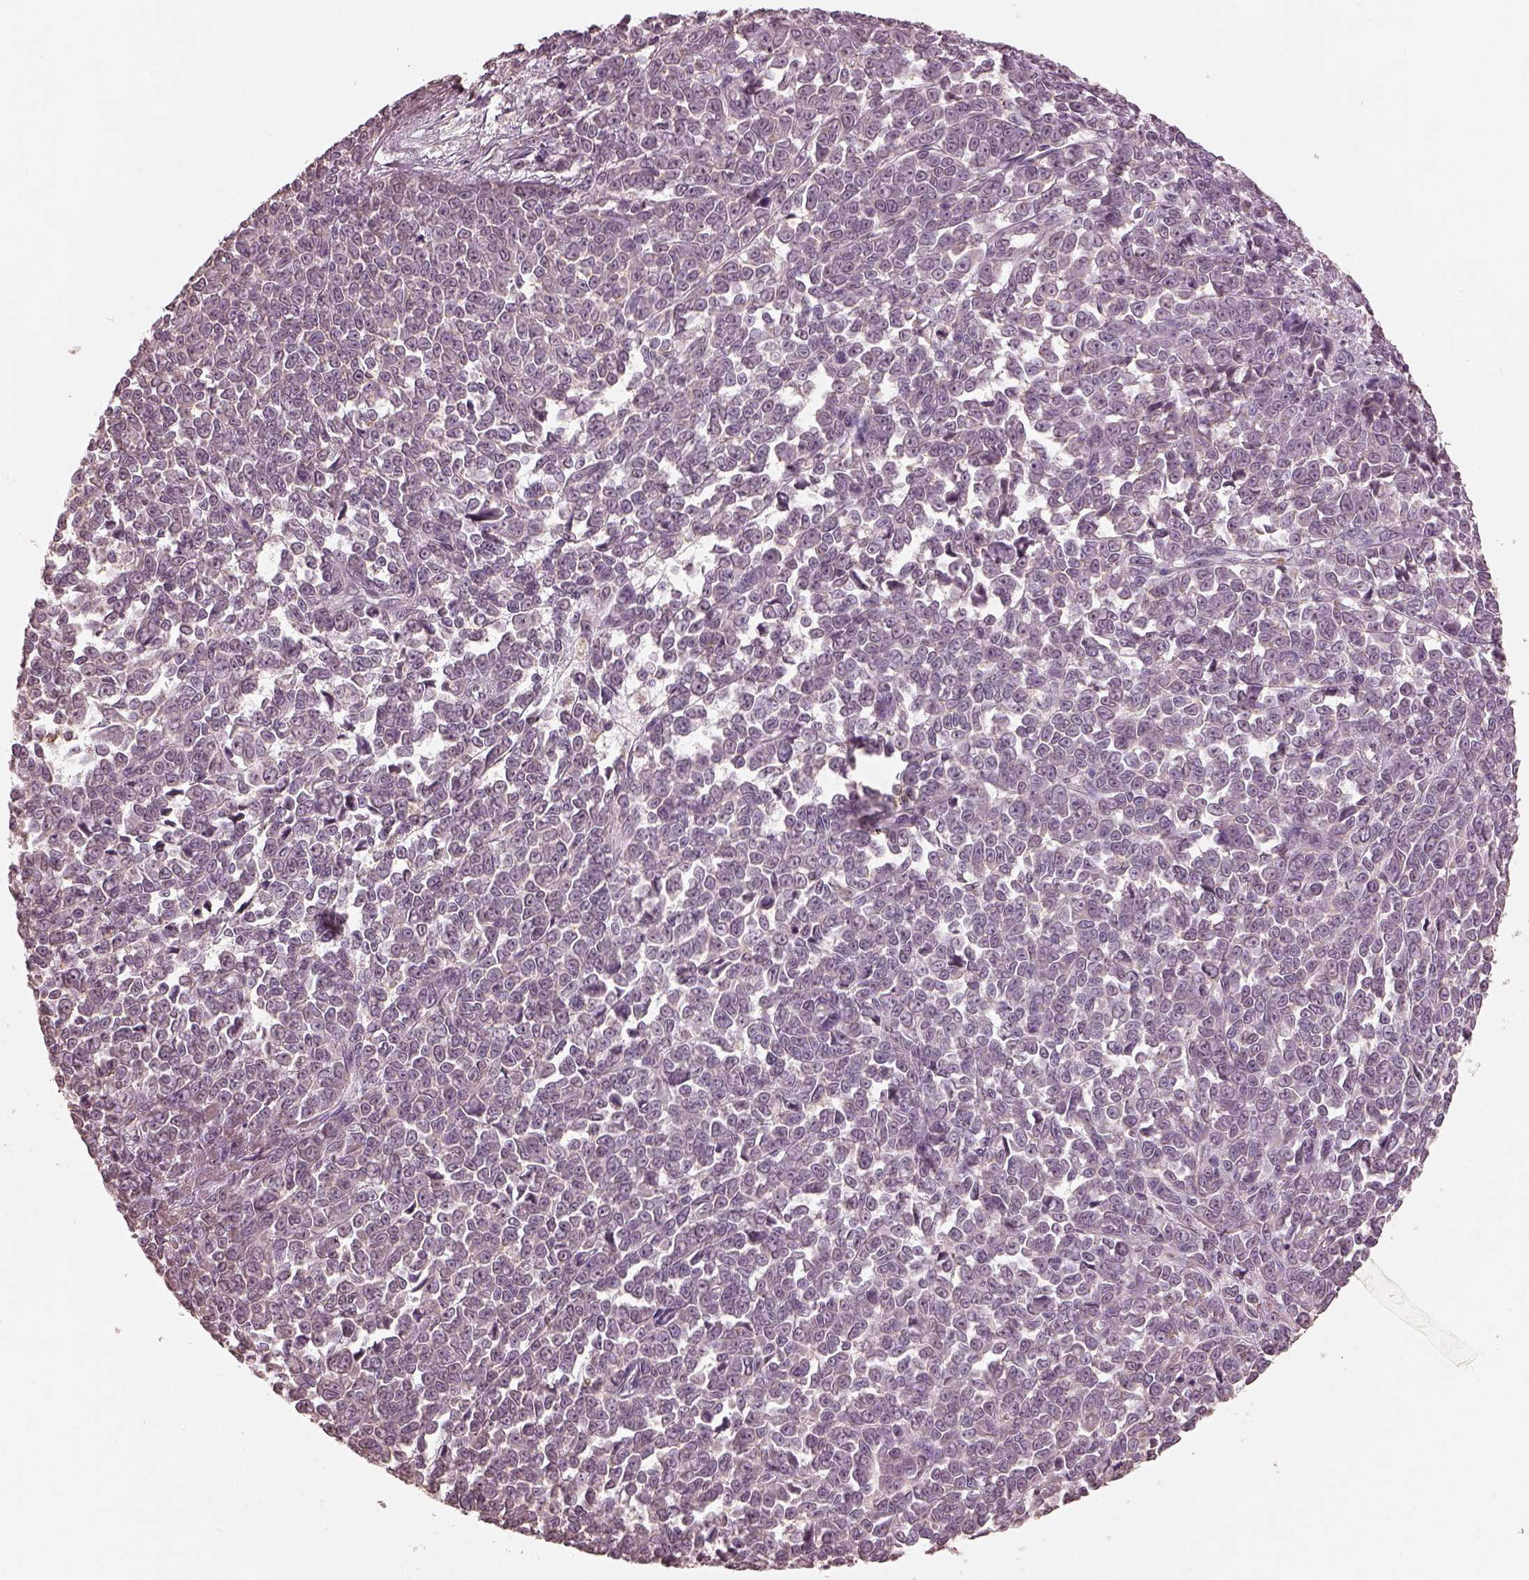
{"staining": {"intensity": "negative", "quantity": "none", "location": "none"}, "tissue": "melanoma", "cell_type": "Tumor cells", "image_type": "cancer", "snomed": [{"axis": "morphology", "description": "Malignant melanoma, NOS"}, {"axis": "topography", "description": "Skin"}], "caption": "Immunohistochemical staining of malignant melanoma displays no significant staining in tumor cells.", "gene": "CALR3", "patient": {"sex": "female", "age": 95}}